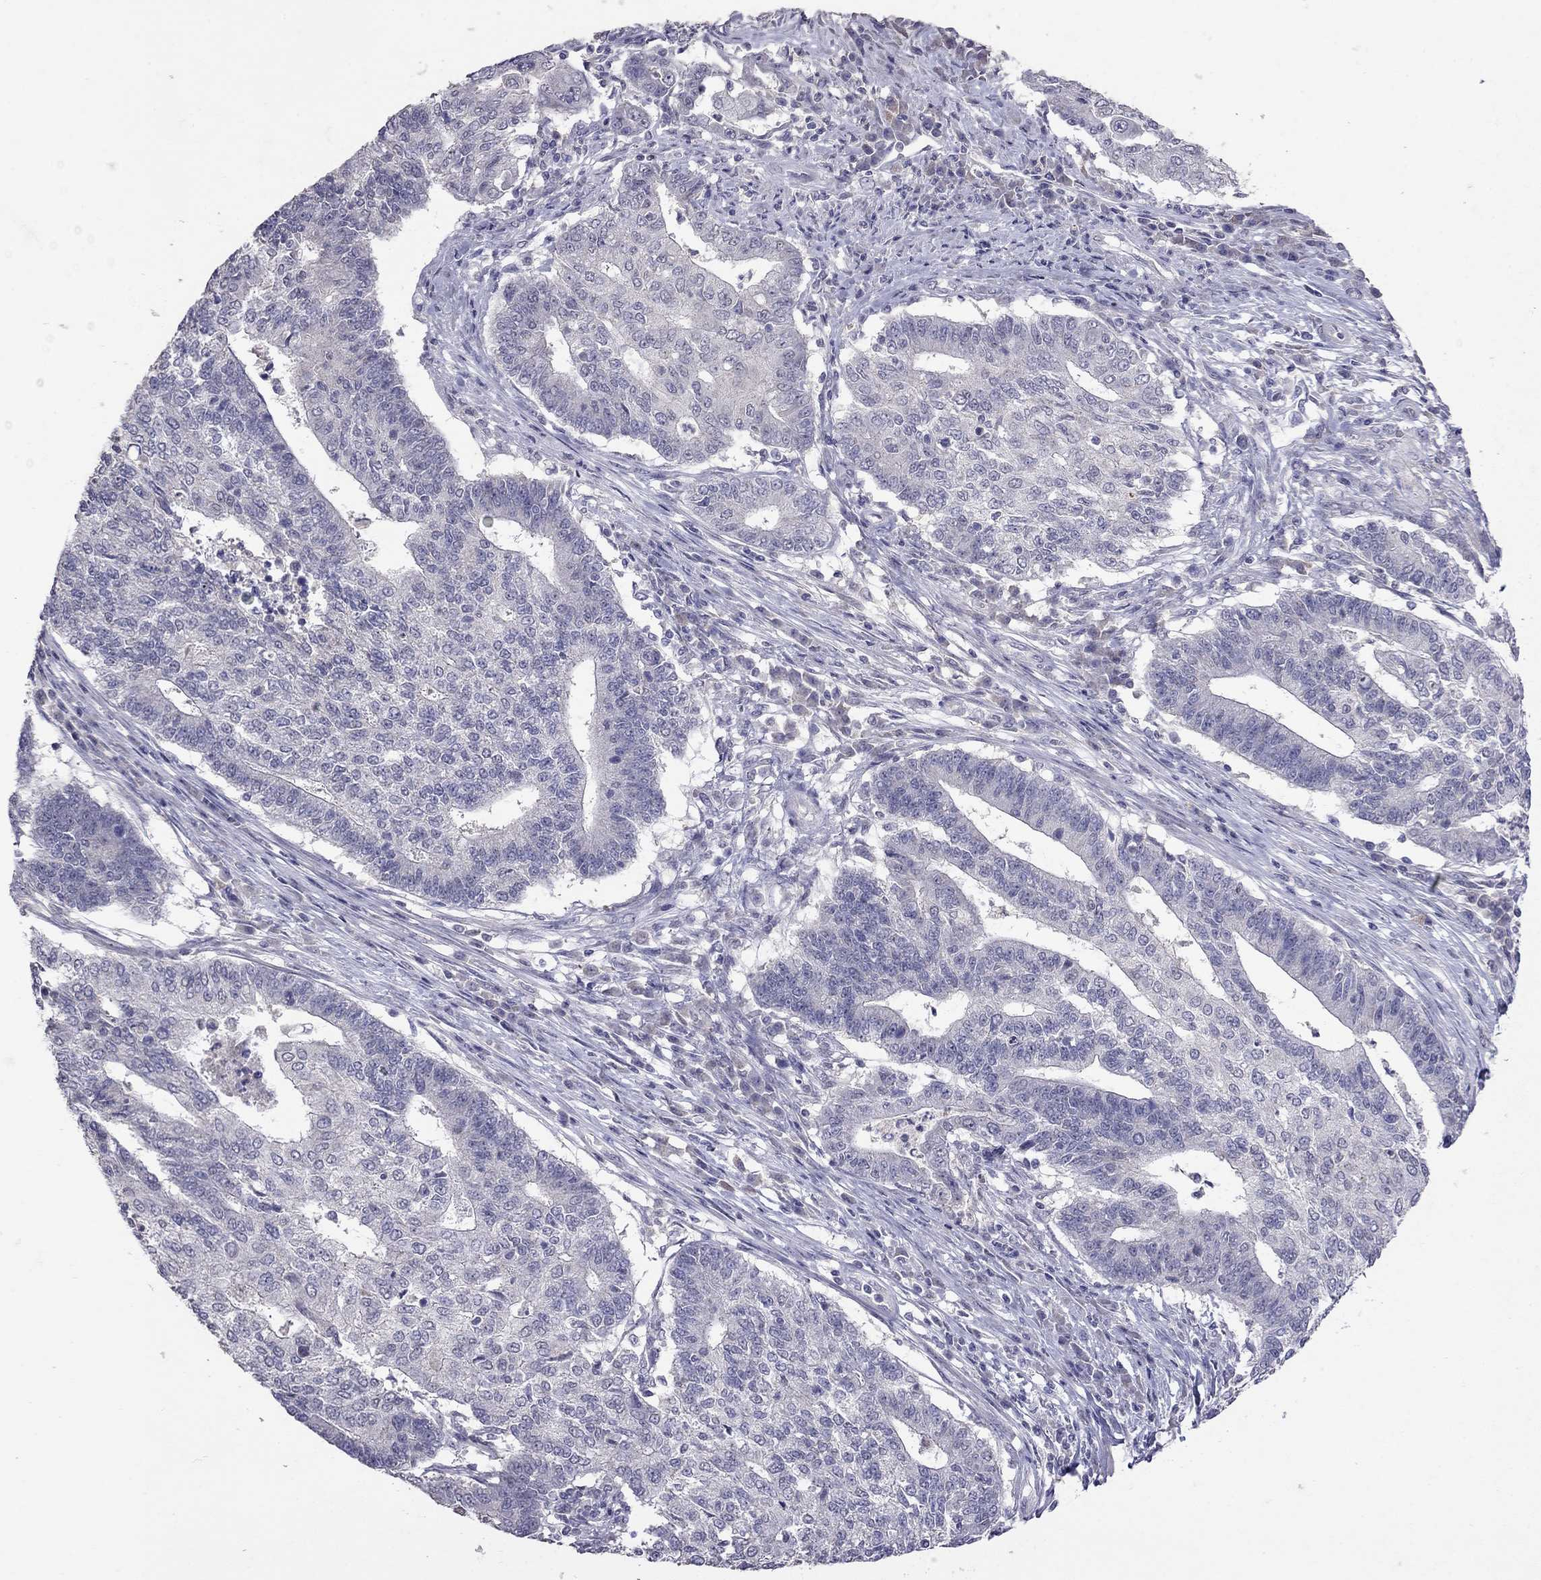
{"staining": {"intensity": "negative", "quantity": "none", "location": "none"}, "tissue": "endometrial cancer", "cell_type": "Tumor cells", "image_type": "cancer", "snomed": [{"axis": "morphology", "description": "Adenocarcinoma, NOS"}, {"axis": "topography", "description": "Uterus"}, {"axis": "topography", "description": "Endometrium"}], "caption": "The photomicrograph demonstrates no staining of tumor cells in endometrial cancer (adenocarcinoma).", "gene": "FST", "patient": {"sex": "female", "age": 54}}